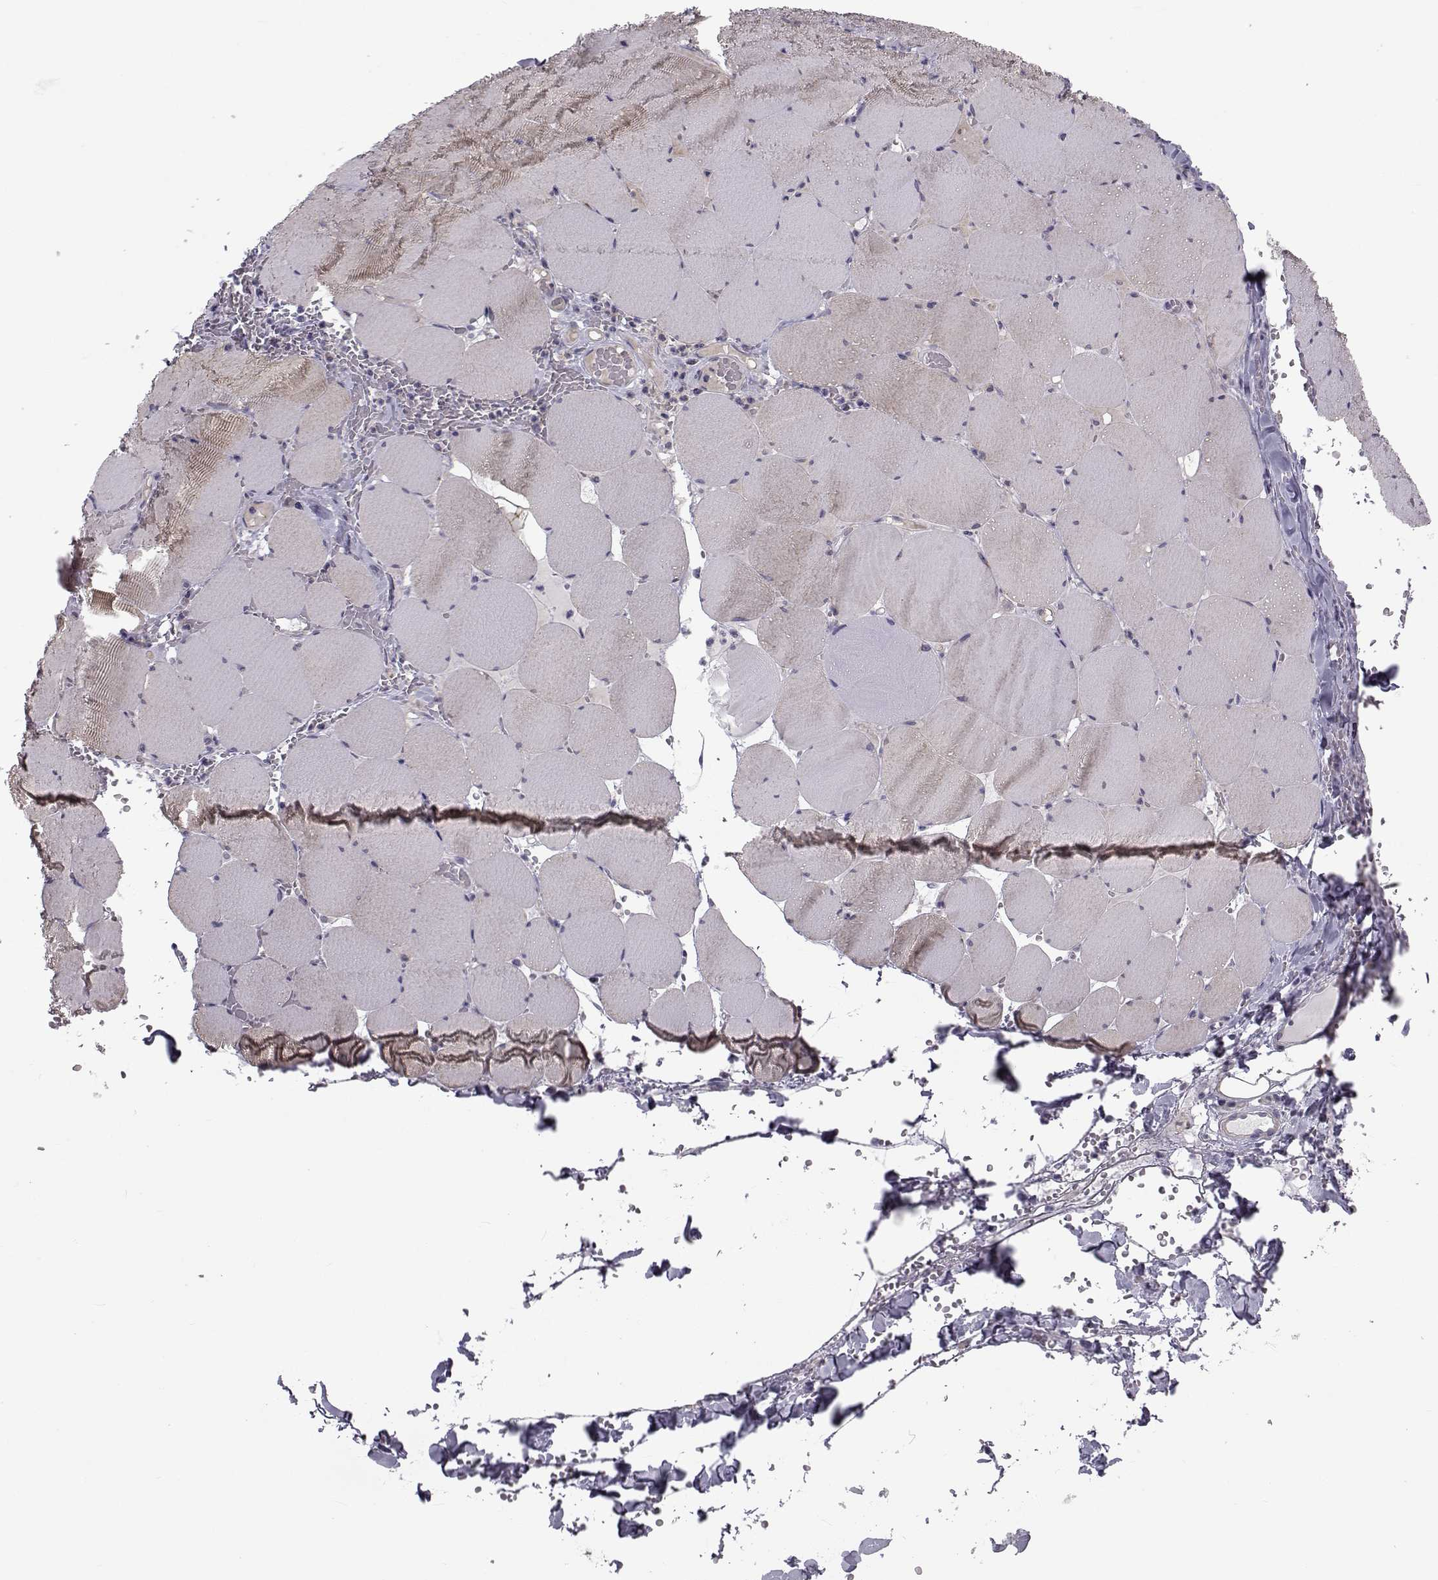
{"staining": {"intensity": "weak", "quantity": "<25%", "location": "cytoplasmic/membranous"}, "tissue": "skeletal muscle", "cell_type": "Myocytes", "image_type": "normal", "snomed": [{"axis": "morphology", "description": "Normal tissue, NOS"}, {"axis": "morphology", "description": "Malignant melanoma, Metastatic site"}, {"axis": "topography", "description": "Skeletal muscle"}], "caption": "Immunohistochemistry histopathology image of unremarkable skeletal muscle: skeletal muscle stained with DAB (3,3'-diaminobenzidine) demonstrates no significant protein staining in myocytes. (DAB IHC visualized using brightfield microscopy, high magnification).", "gene": "LRRC27", "patient": {"sex": "male", "age": 50}}